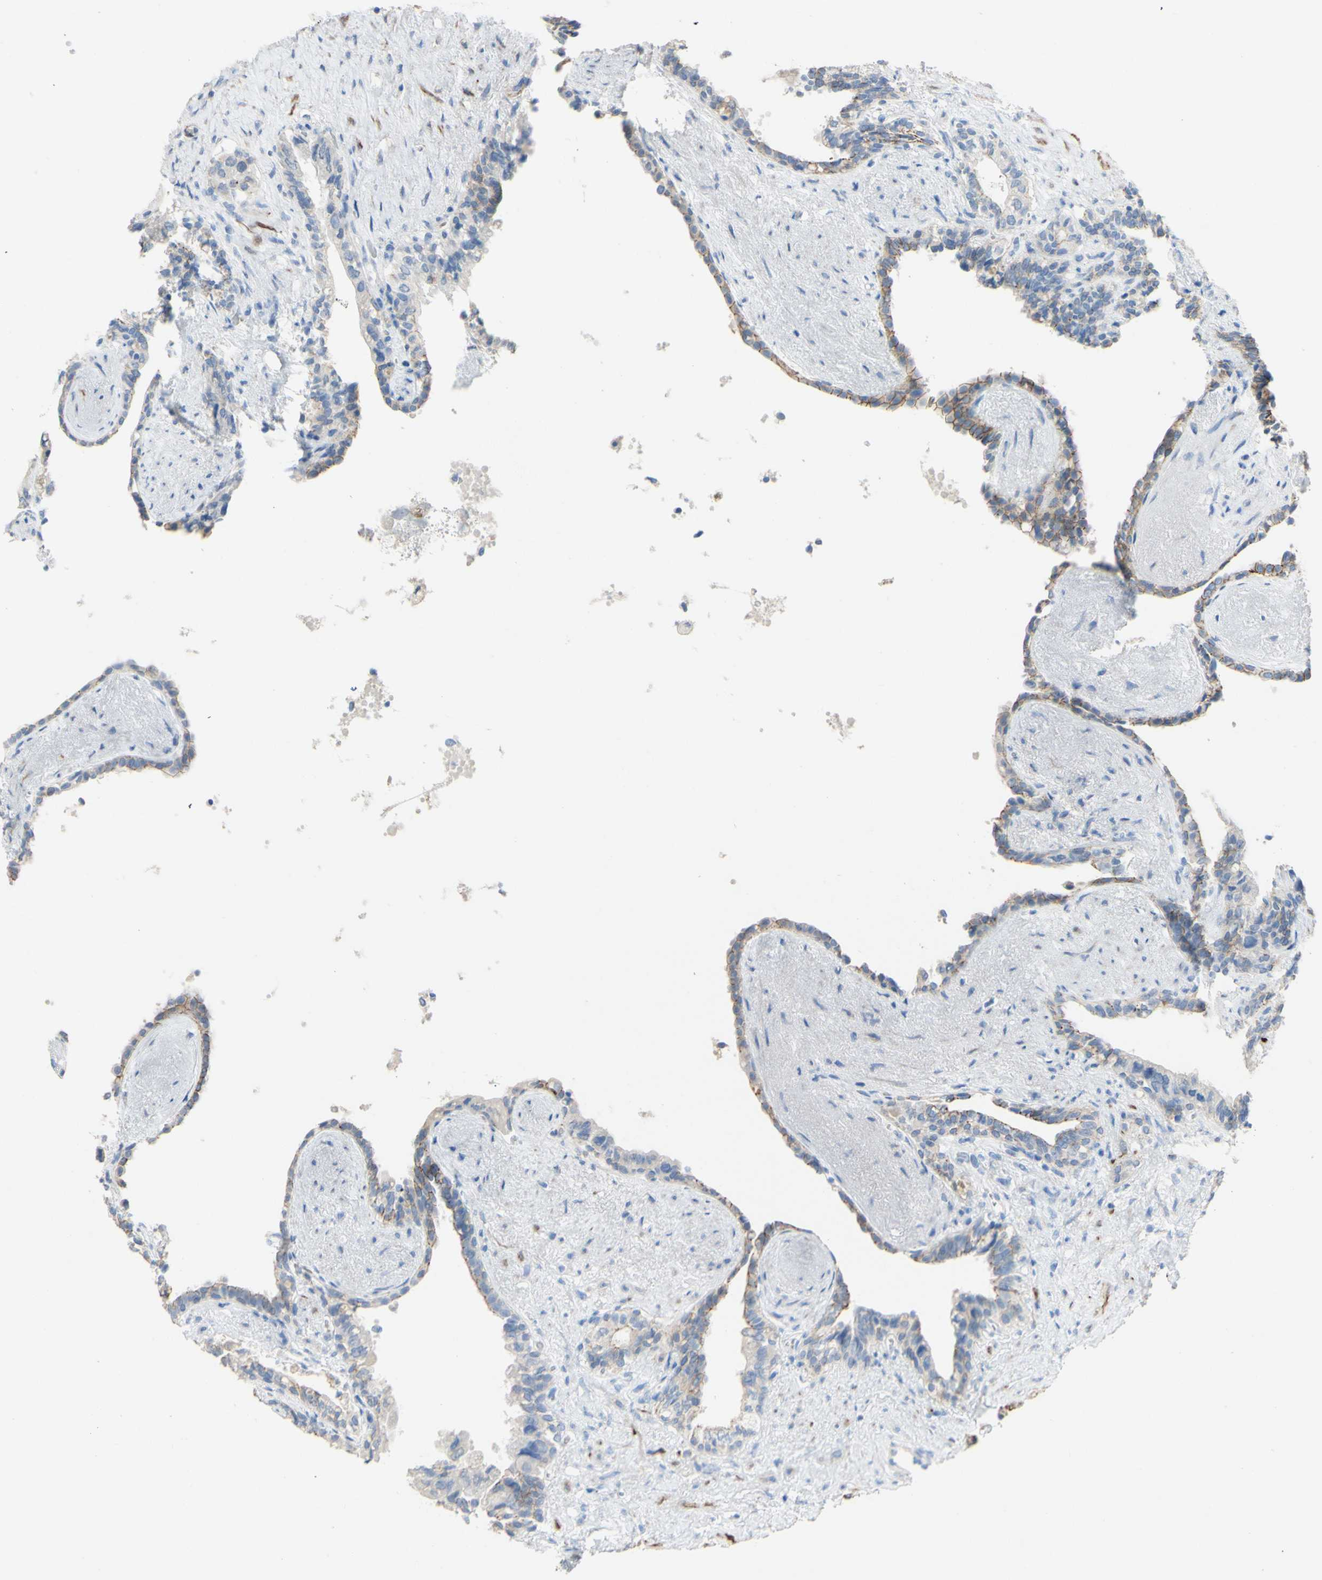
{"staining": {"intensity": "moderate", "quantity": "<25%", "location": "cytoplasmic/membranous"}, "tissue": "seminal vesicle", "cell_type": "Glandular cells", "image_type": "normal", "snomed": [{"axis": "morphology", "description": "Normal tissue, NOS"}, {"axis": "topography", "description": "Seminal veicle"}], "caption": "A high-resolution image shows immunohistochemistry staining of unremarkable seminal vesicle, which shows moderate cytoplasmic/membranous positivity in approximately <25% of glandular cells.", "gene": "DSC2", "patient": {"sex": "male", "age": 63}}